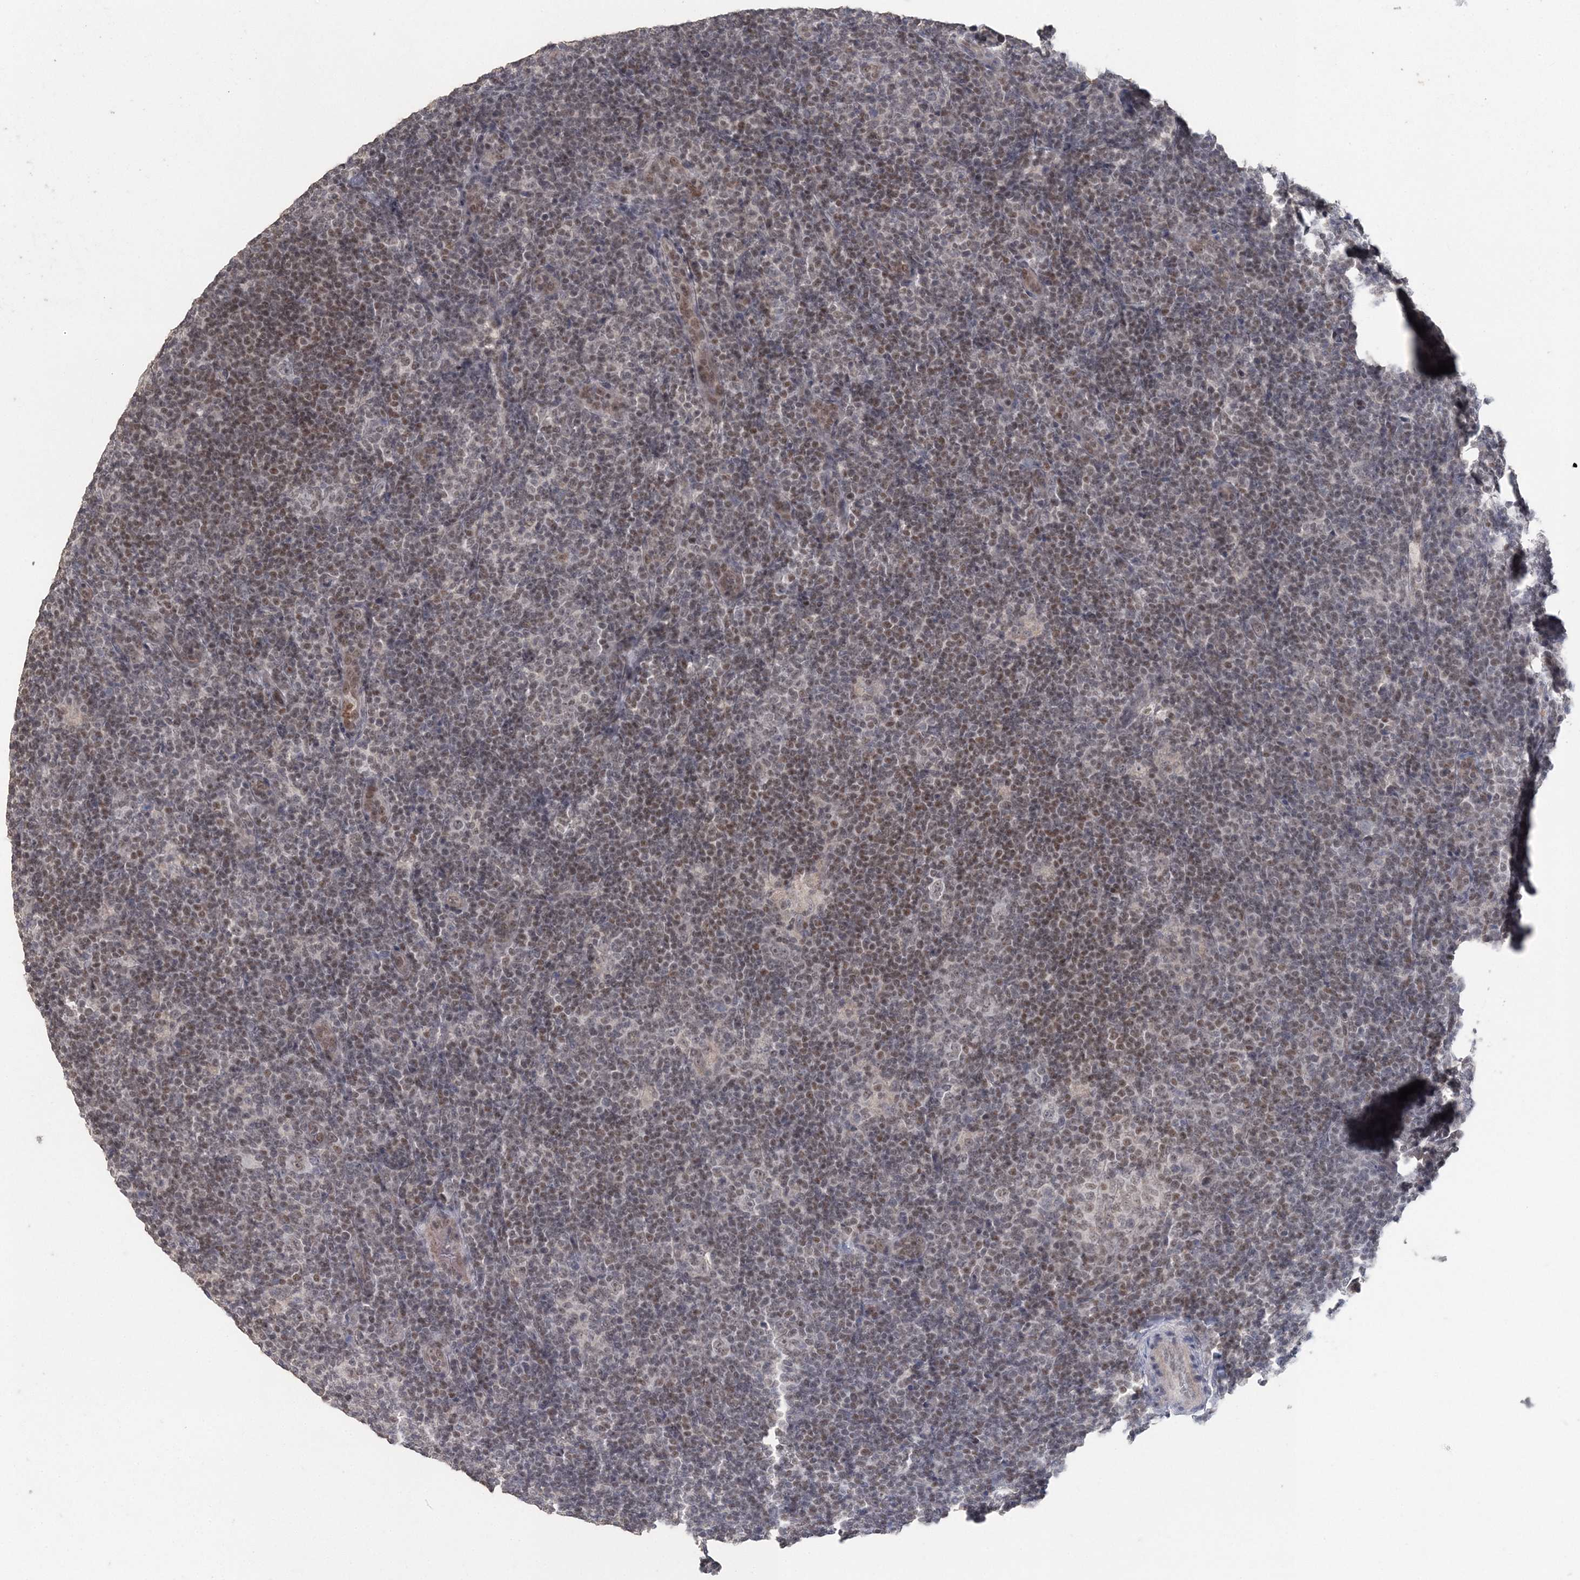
{"staining": {"intensity": "moderate", "quantity": "<25%", "location": "nuclear"}, "tissue": "lymphoma", "cell_type": "Tumor cells", "image_type": "cancer", "snomed": [{"axis": "morphology", "description": "Hodgkin's disease, NOS"}, {"axis": "topography", "description": "Lymph node"}], "caption": "Lymphoma stained with DAB immunohistochemistry shows low levels of moderate nuclear expression in approximately <25% of tumor cells.", "gene": "UIMC1", "patient": {"sex": "female", "age": 57}}